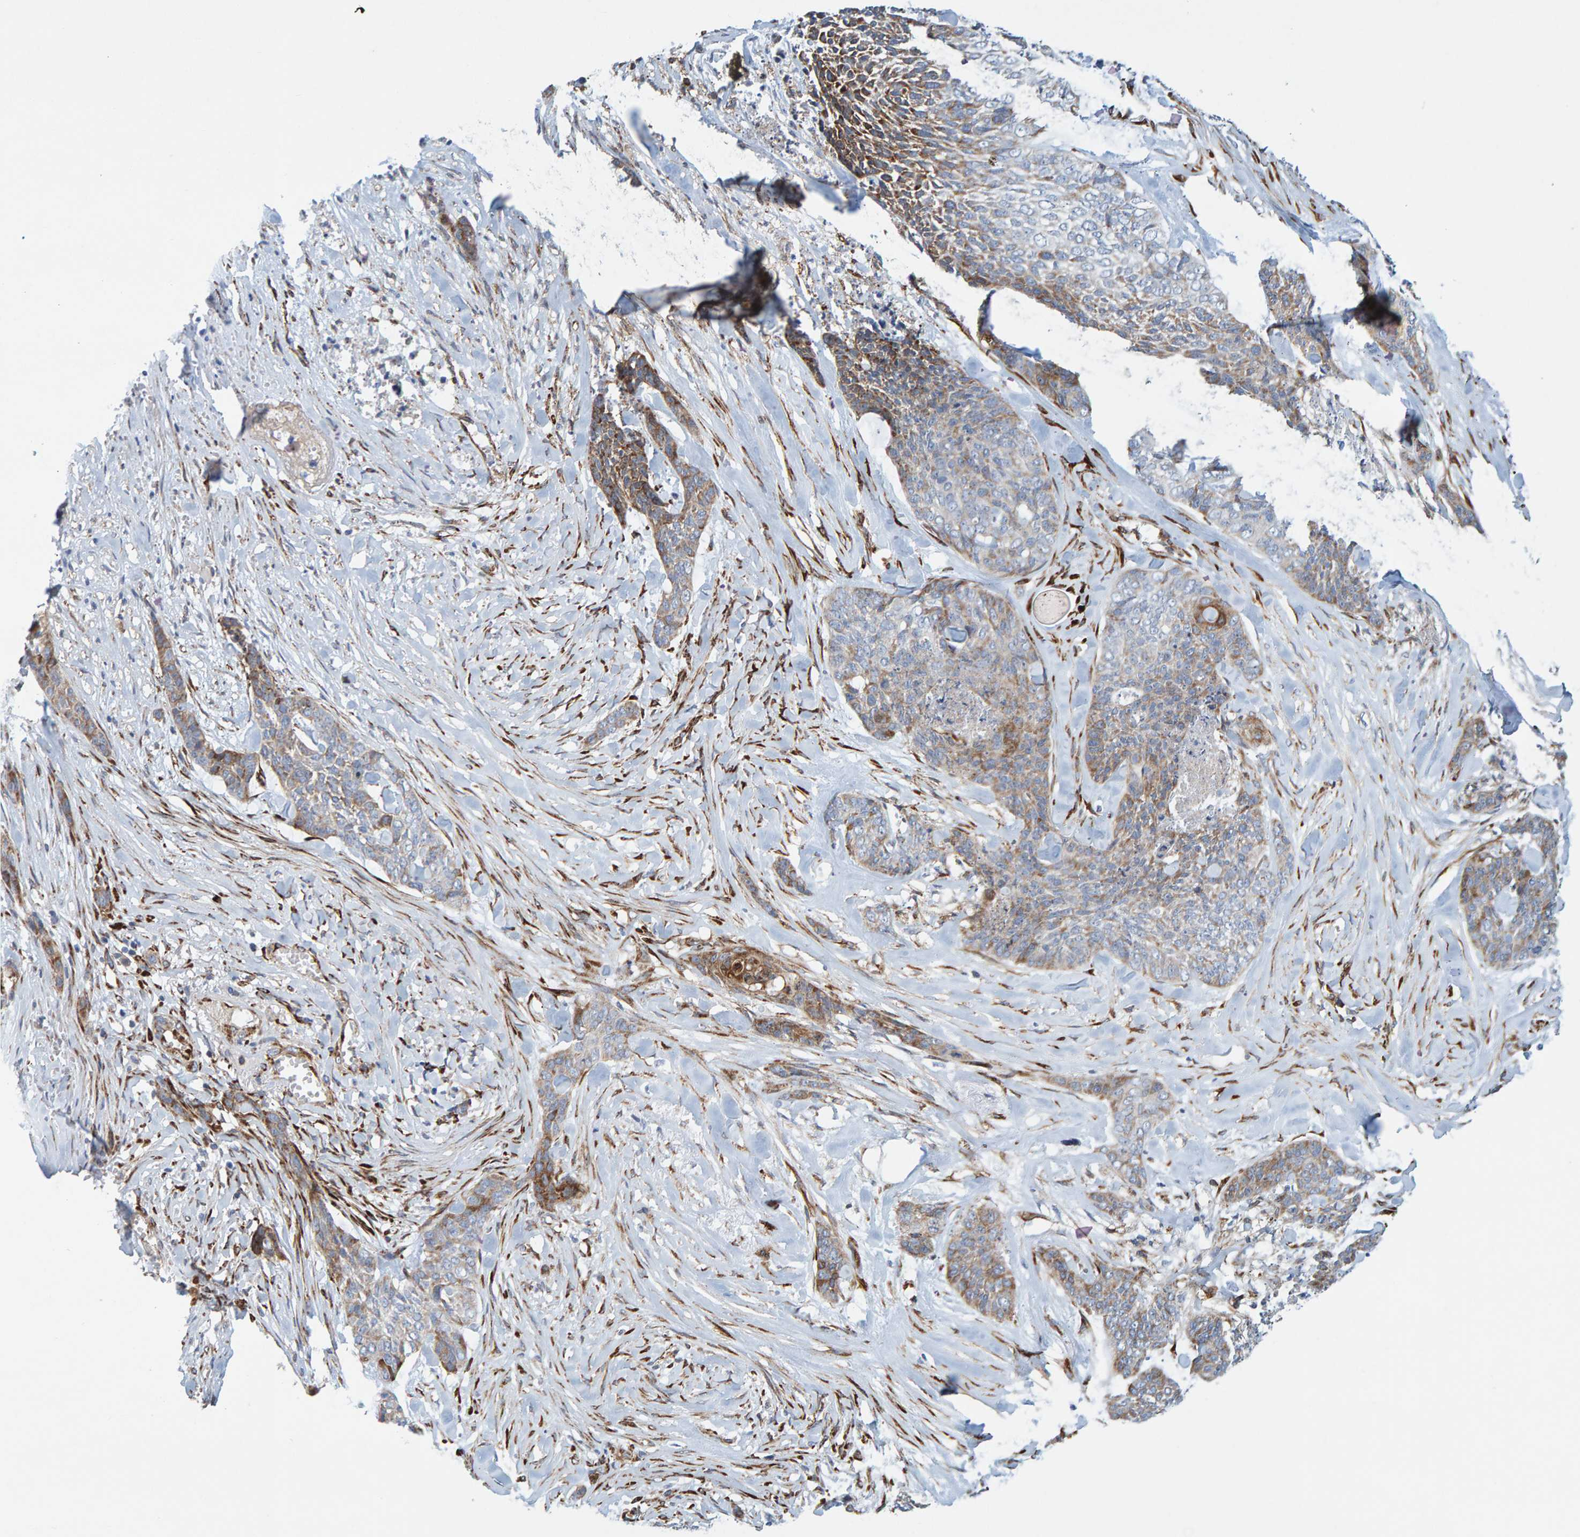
{"staining": {"intensity": "moderate", "quantity": "25%-75%", "location": "cytoplasmic/membranous"}, "tissue": "skin cancer", "cell_type": "Tumor cells", "image_type": "cancer", "snomed": [{"axis": "morphology", "description": "Basal cell carcinoma"}, {"axis": "topography", "description": "Skin"}], "caption": "Immunohistochemical staining of skin cancer exhibits medium levels of moderate cytoplasmic/membranous expression in about 25%-75% of tumor cells. The staining is performed using DAB brown chromogen to label protein expression. The nuclei are counter-stained blue using hematoxylin.", "gene": "MMP16", "patient": {"sex": "female", "age": 64}}